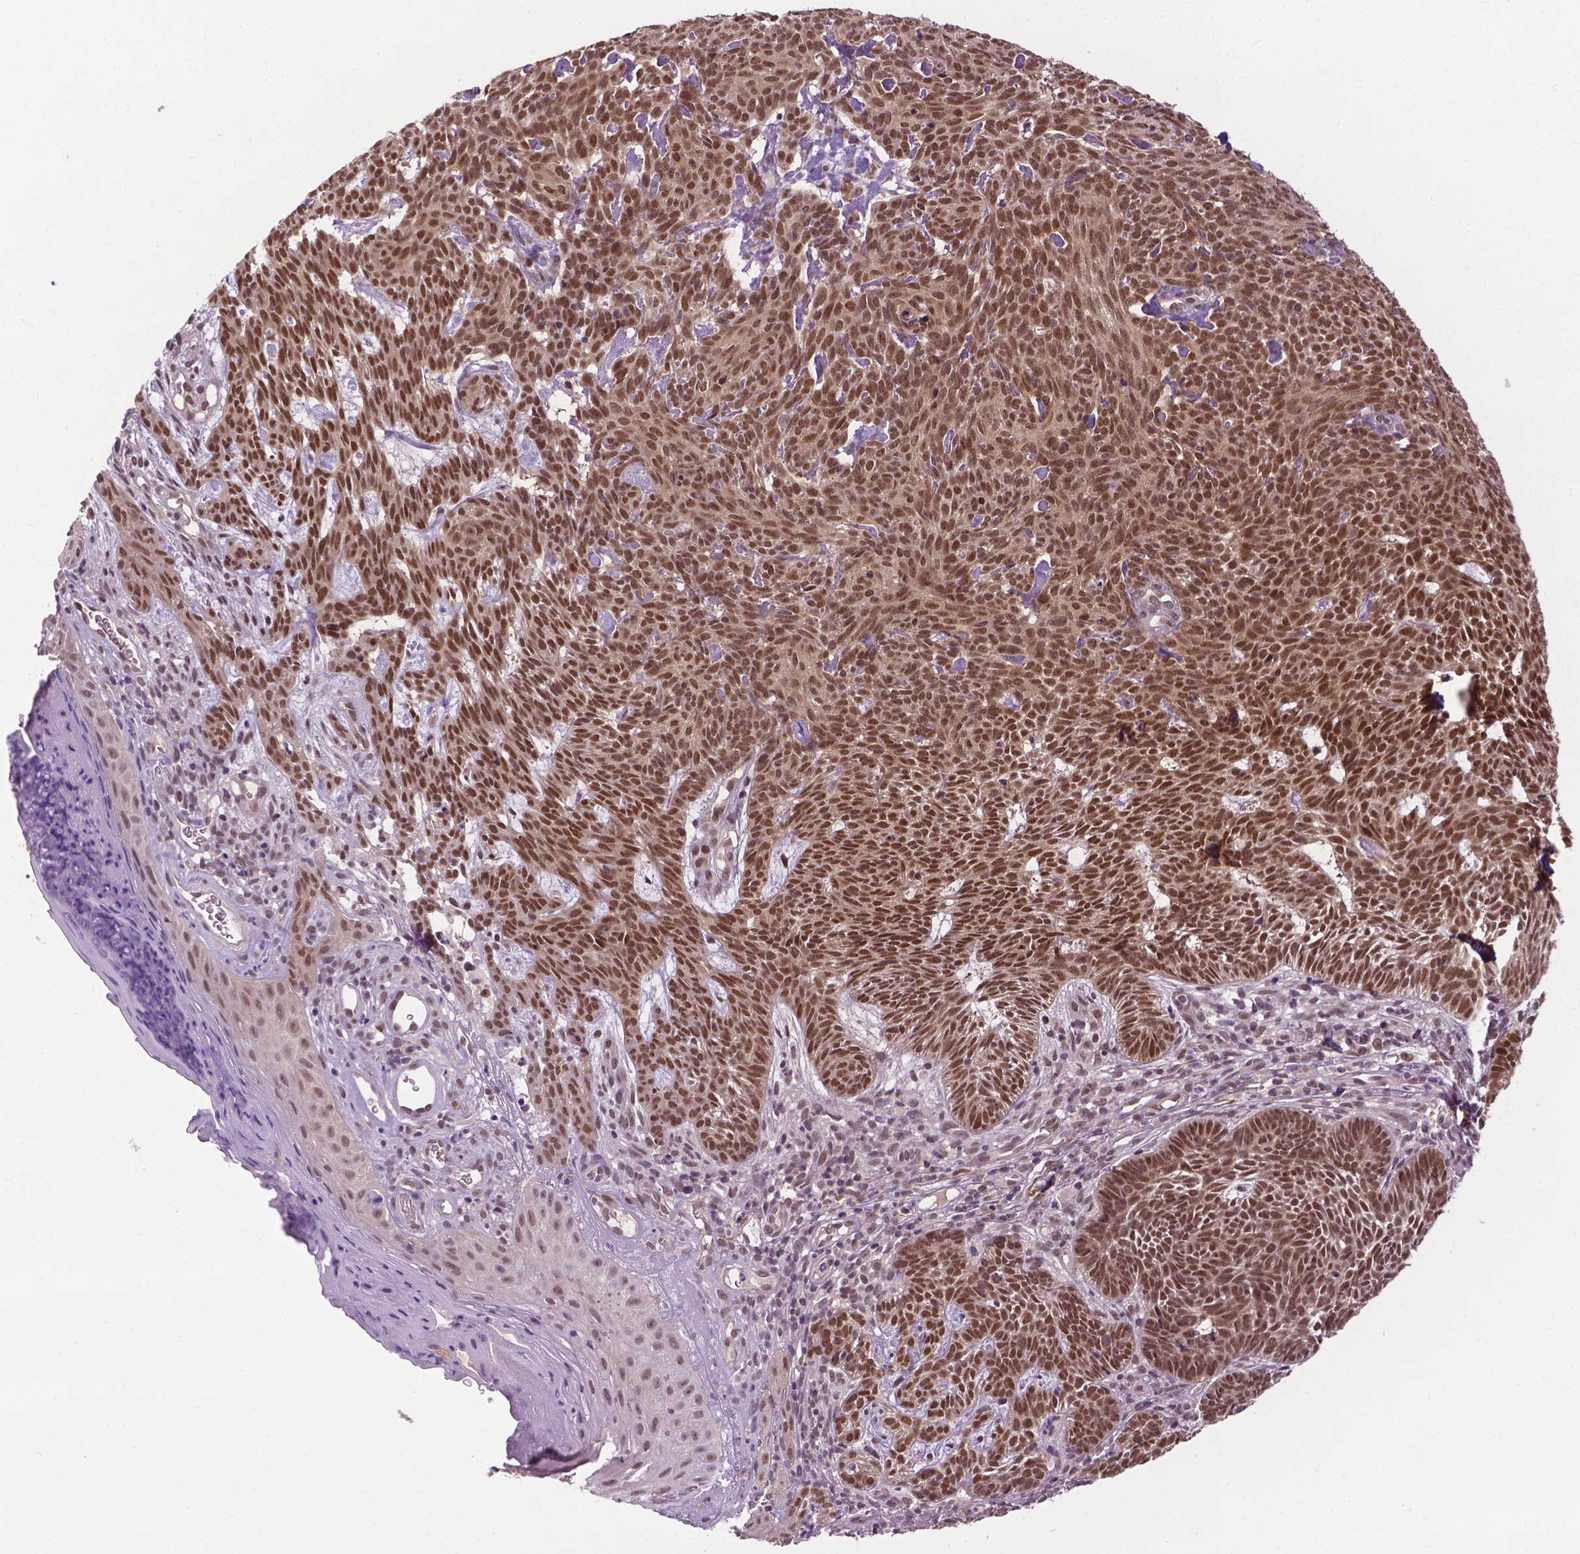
{"staining": {"intensity": "strong", "quantity": ">75%", "location": "nuclear"}, "tissue": "skin cancer", "cell_type": "Tumor cells", "image_type": "cancer", "snomed": [{"axis": "morphology", "description": "Basal cell carcinoma"}, {"axis": "topography", "description": "Skin"}], "caption": "Brown immunohistochemical staining in human basal cell carcinoma (skin) shows strong nuclear positivity in about >75% of tumor cells.", "gene": "UBQLN4", "patient": {"sex": "male", "age": 59}}